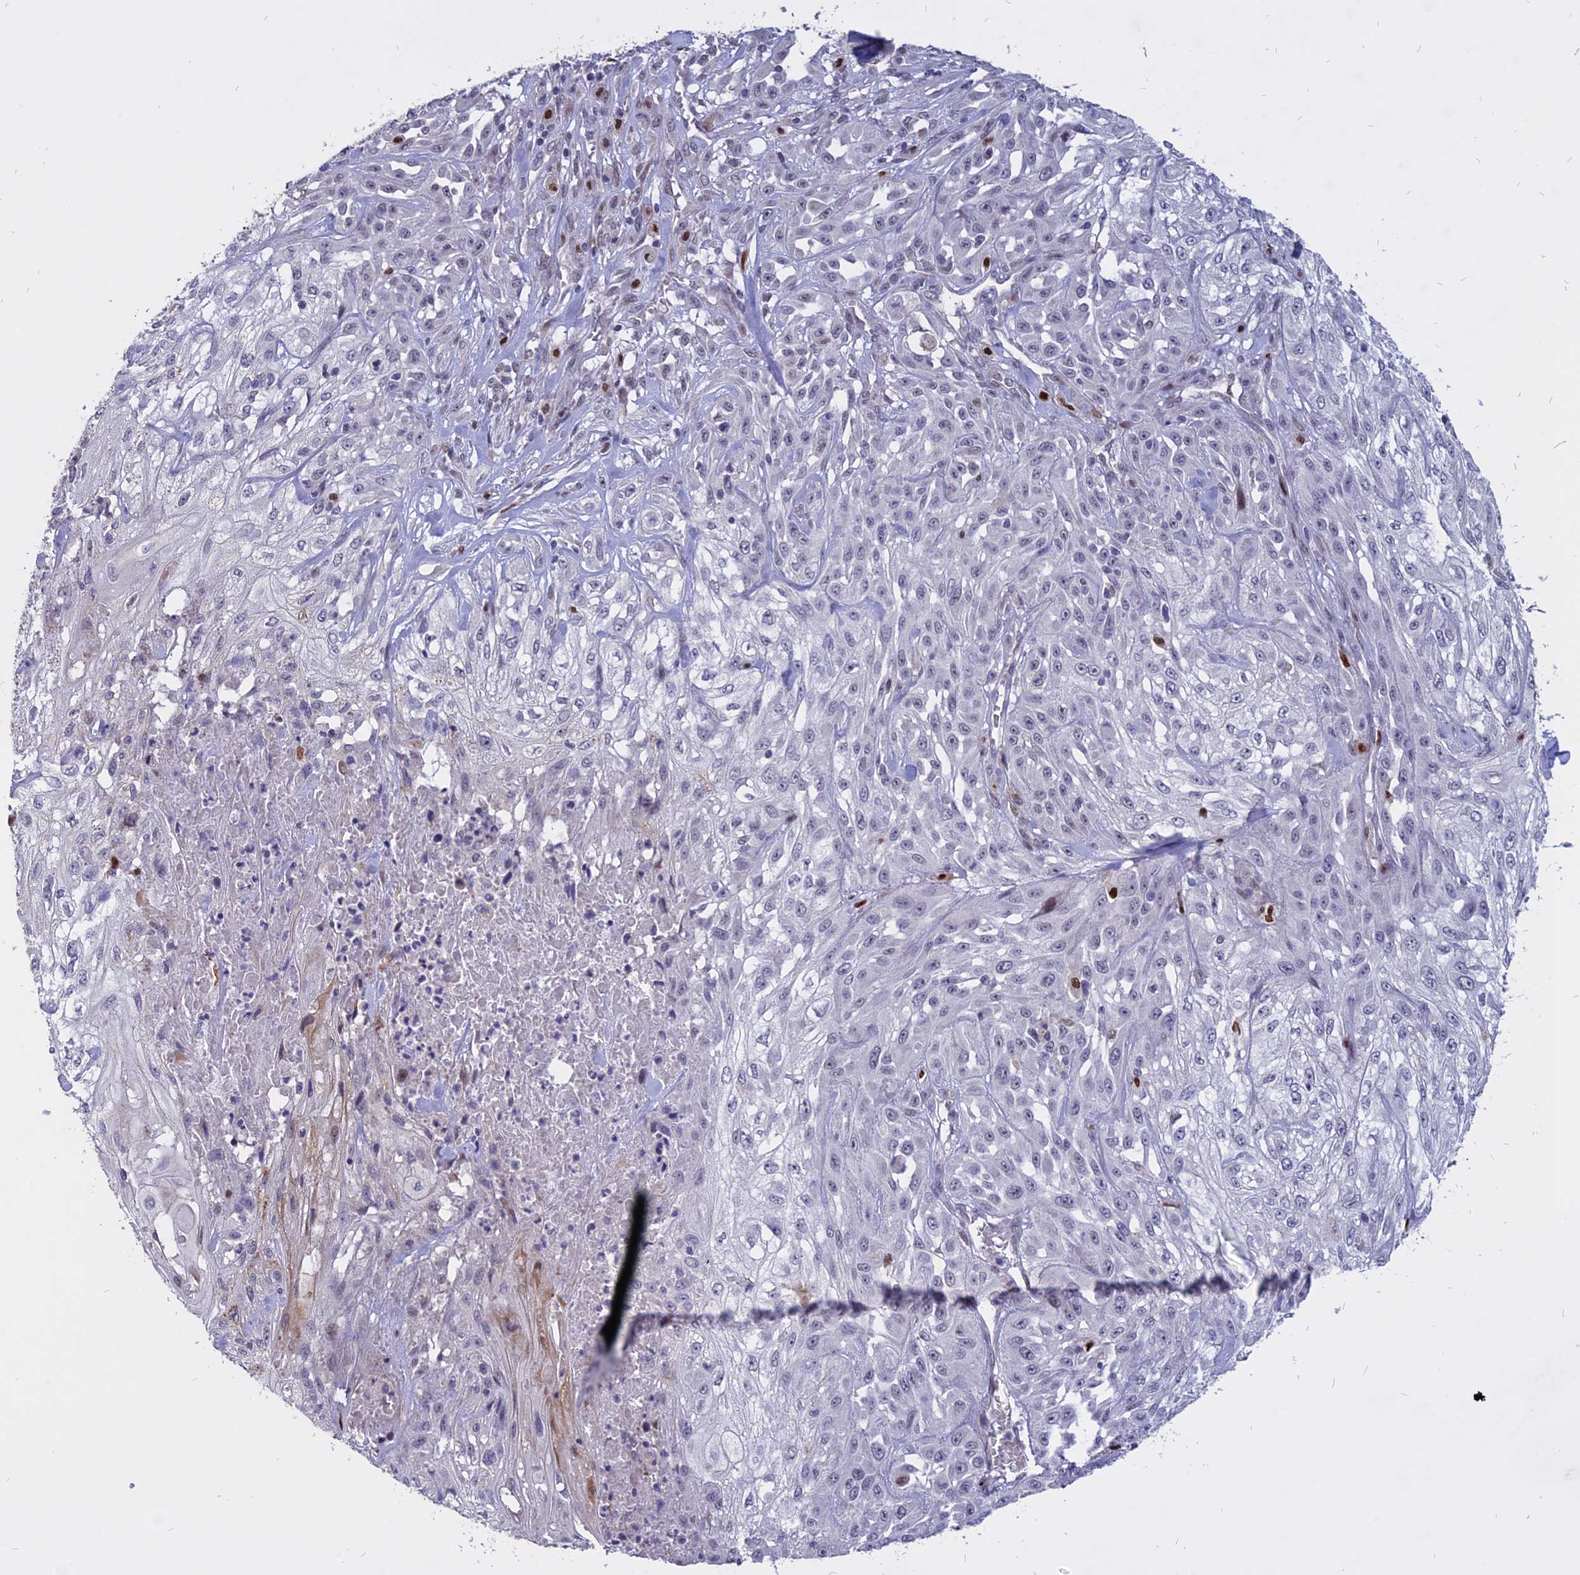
{"staining": {"intensity": "negative", "quantity": "none", "location": "none"}, "tissue": "skin cancer", "cell_type": "Tumor cells", "image_type": "cancer", "snomed": [{"axis": "morphology", "description": "Squamous cell carcinoma, NOS"}, {"axis": "morphology", "description": "Squamous cell carcinoma, metastatic, NOS"}, {"axis": "topography", "description": "Skin"}, {"axis": "topography", "description": "Lymph node"}], "caption": "IHC image of neoplastic tissue: human metastatic squamous cell carcinoma (skin) stained with DAB displays no significant protein staining in tumor cells.", "gene": "TMEM263", "patient": {"sex": "male", "age": 75}}